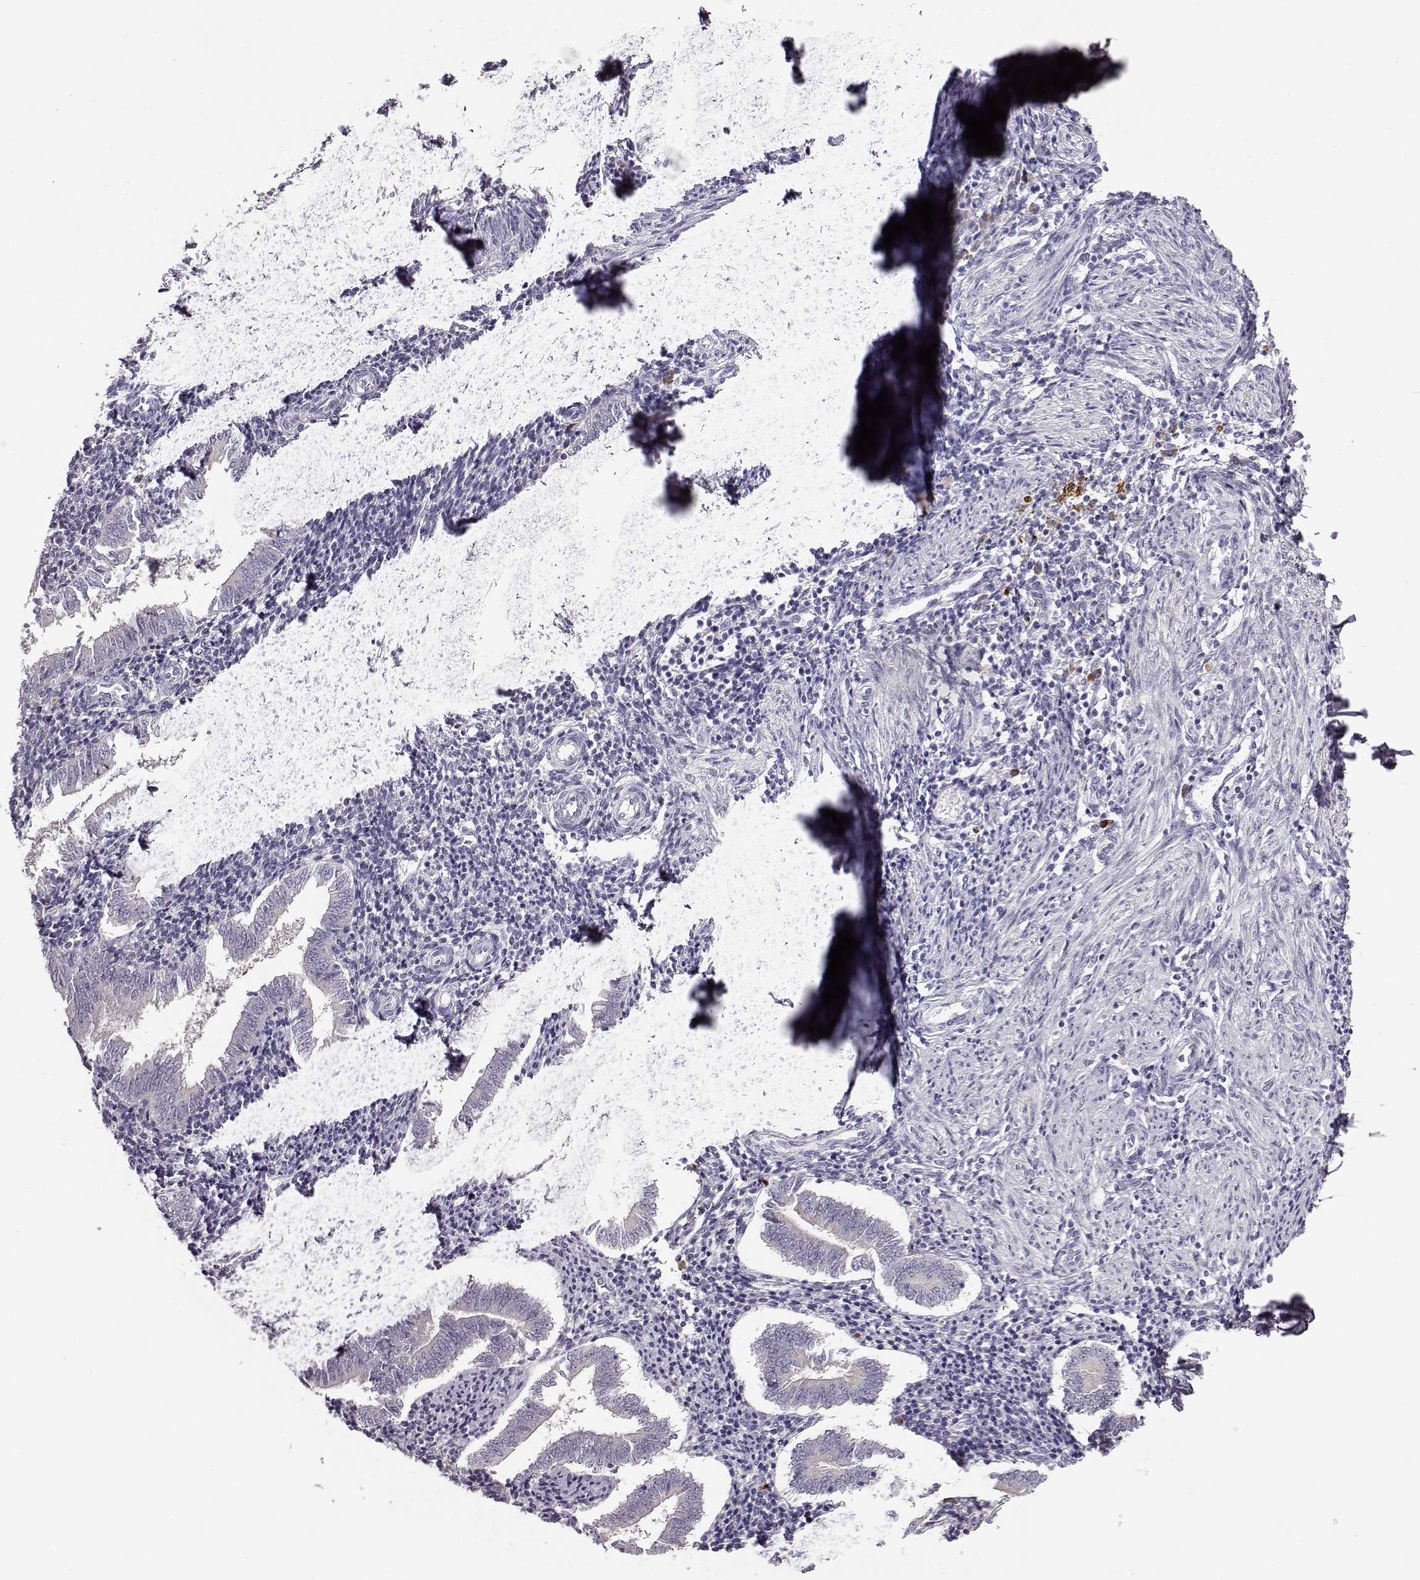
{"staining": {"intensity": "negative", "quantity": "none", "location": "none"}, "tissue": "endometrium", "cell_type": "Cells in endometrial stroma", "image_type": "normal", "snomed": [{"axis": "morphology", "description": "Normal tissue, NOS"}, {"axis": "topography", "description": "Endometrium"}], "caption": "DAB (3,3'-diaminobenzidine) immunohistochemical staining of normal endometrium shows no significant staining in cells in endometrial stroma. Brightfield microscopy of immunohistochemistry stained with DAB (brown) and hematoxylin (blue), captured at high magnification.", "gene": "ADGRG5", "patient": {"sex": "female", "age": 25}}